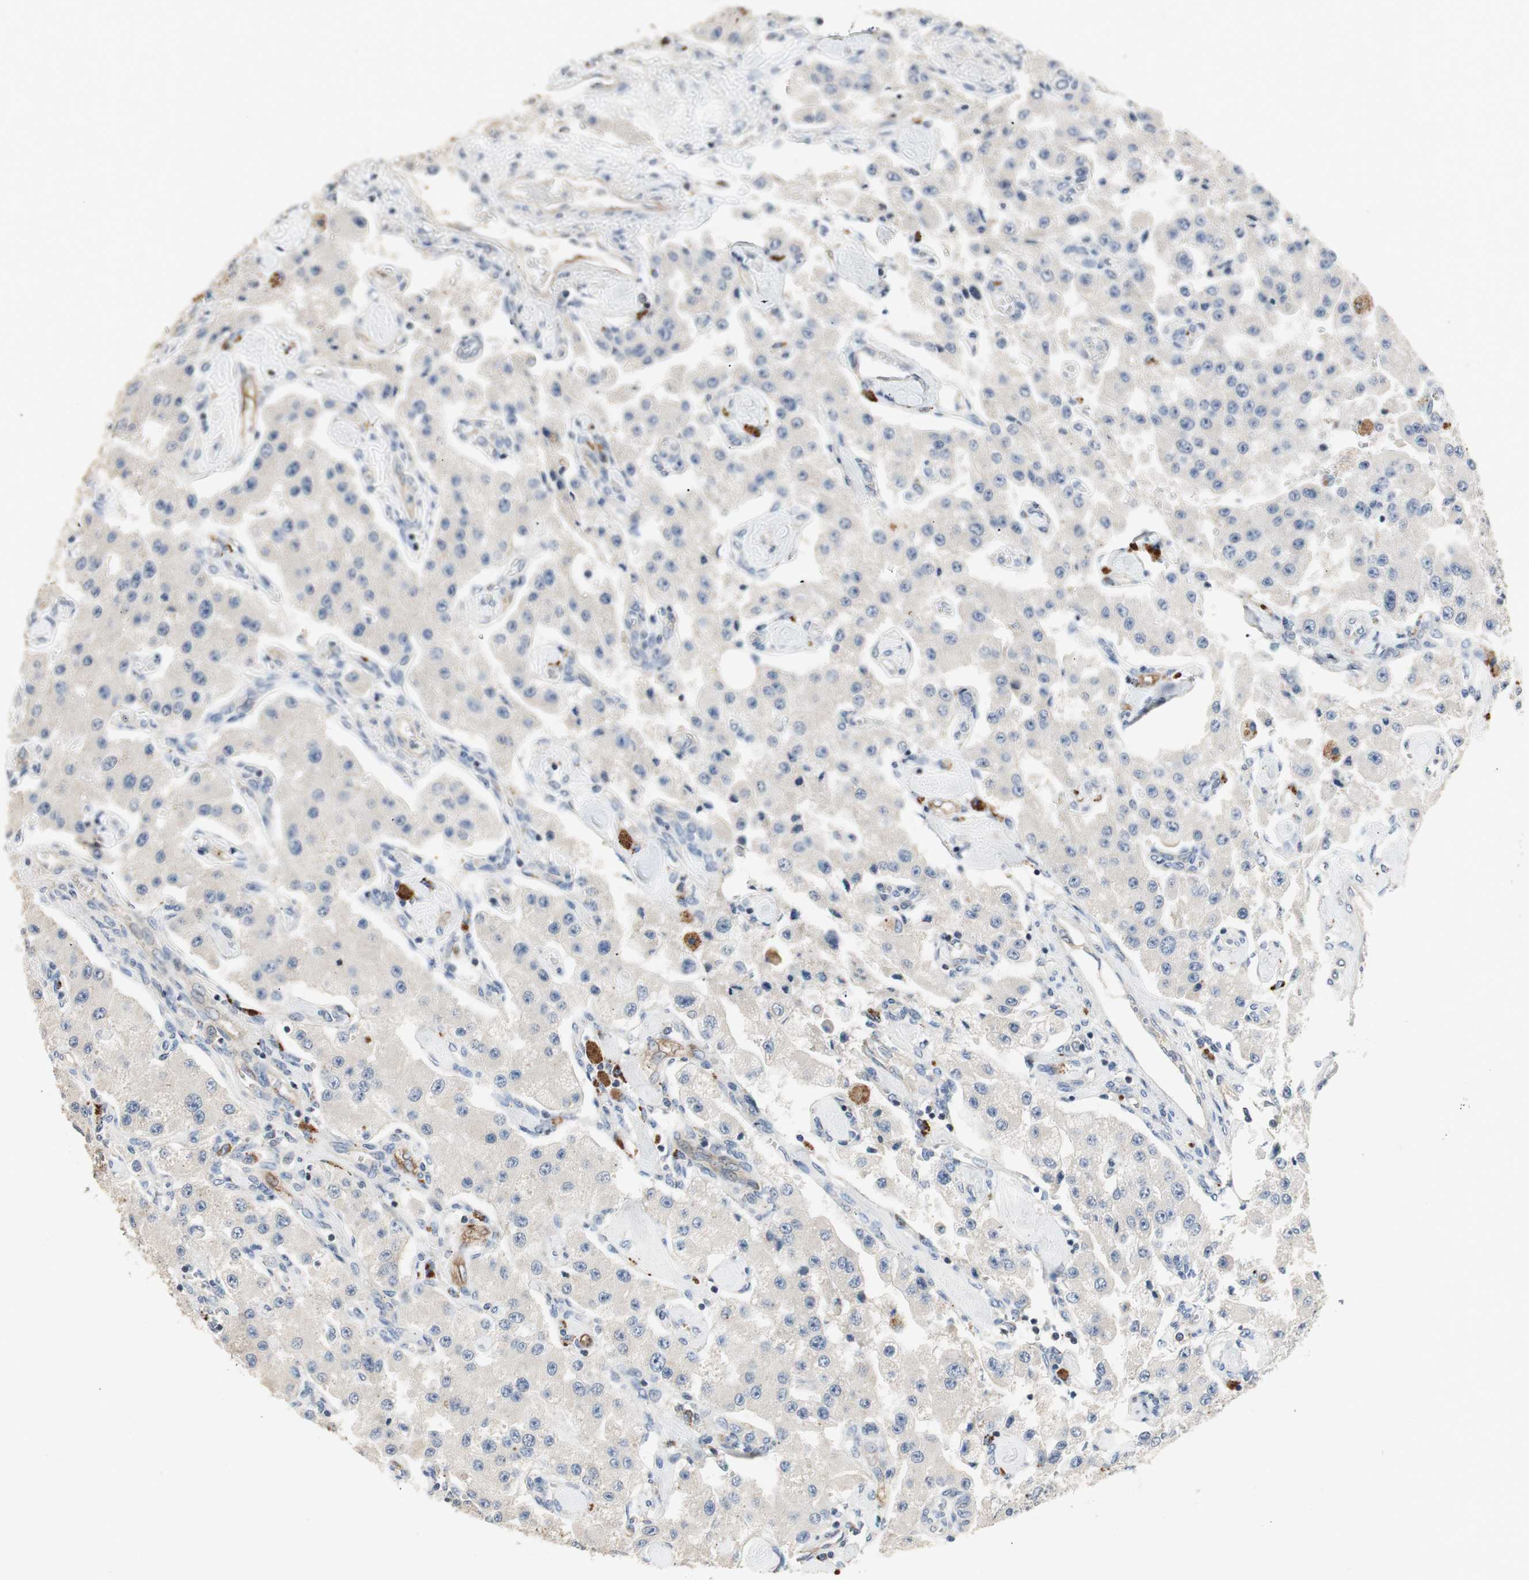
{"staining": {"intensity": "negative", "quantity": "none", "location": "none"}, "tissue": "carcinoid", "cell_type": "Tumor cells", "image_type": "cancer", "snomed": [{"axis": "morphology", "description": "Carcinoid, malignant, NOS"}, {"axis": "topography", "description": "Pancreas"}], "caption": "A micrograph of malignant carcinoid stained for a protein reveals no brown staining in tumor cells.", "gene": "ALPL", "patient": {"sex": "male", "age": 41}}